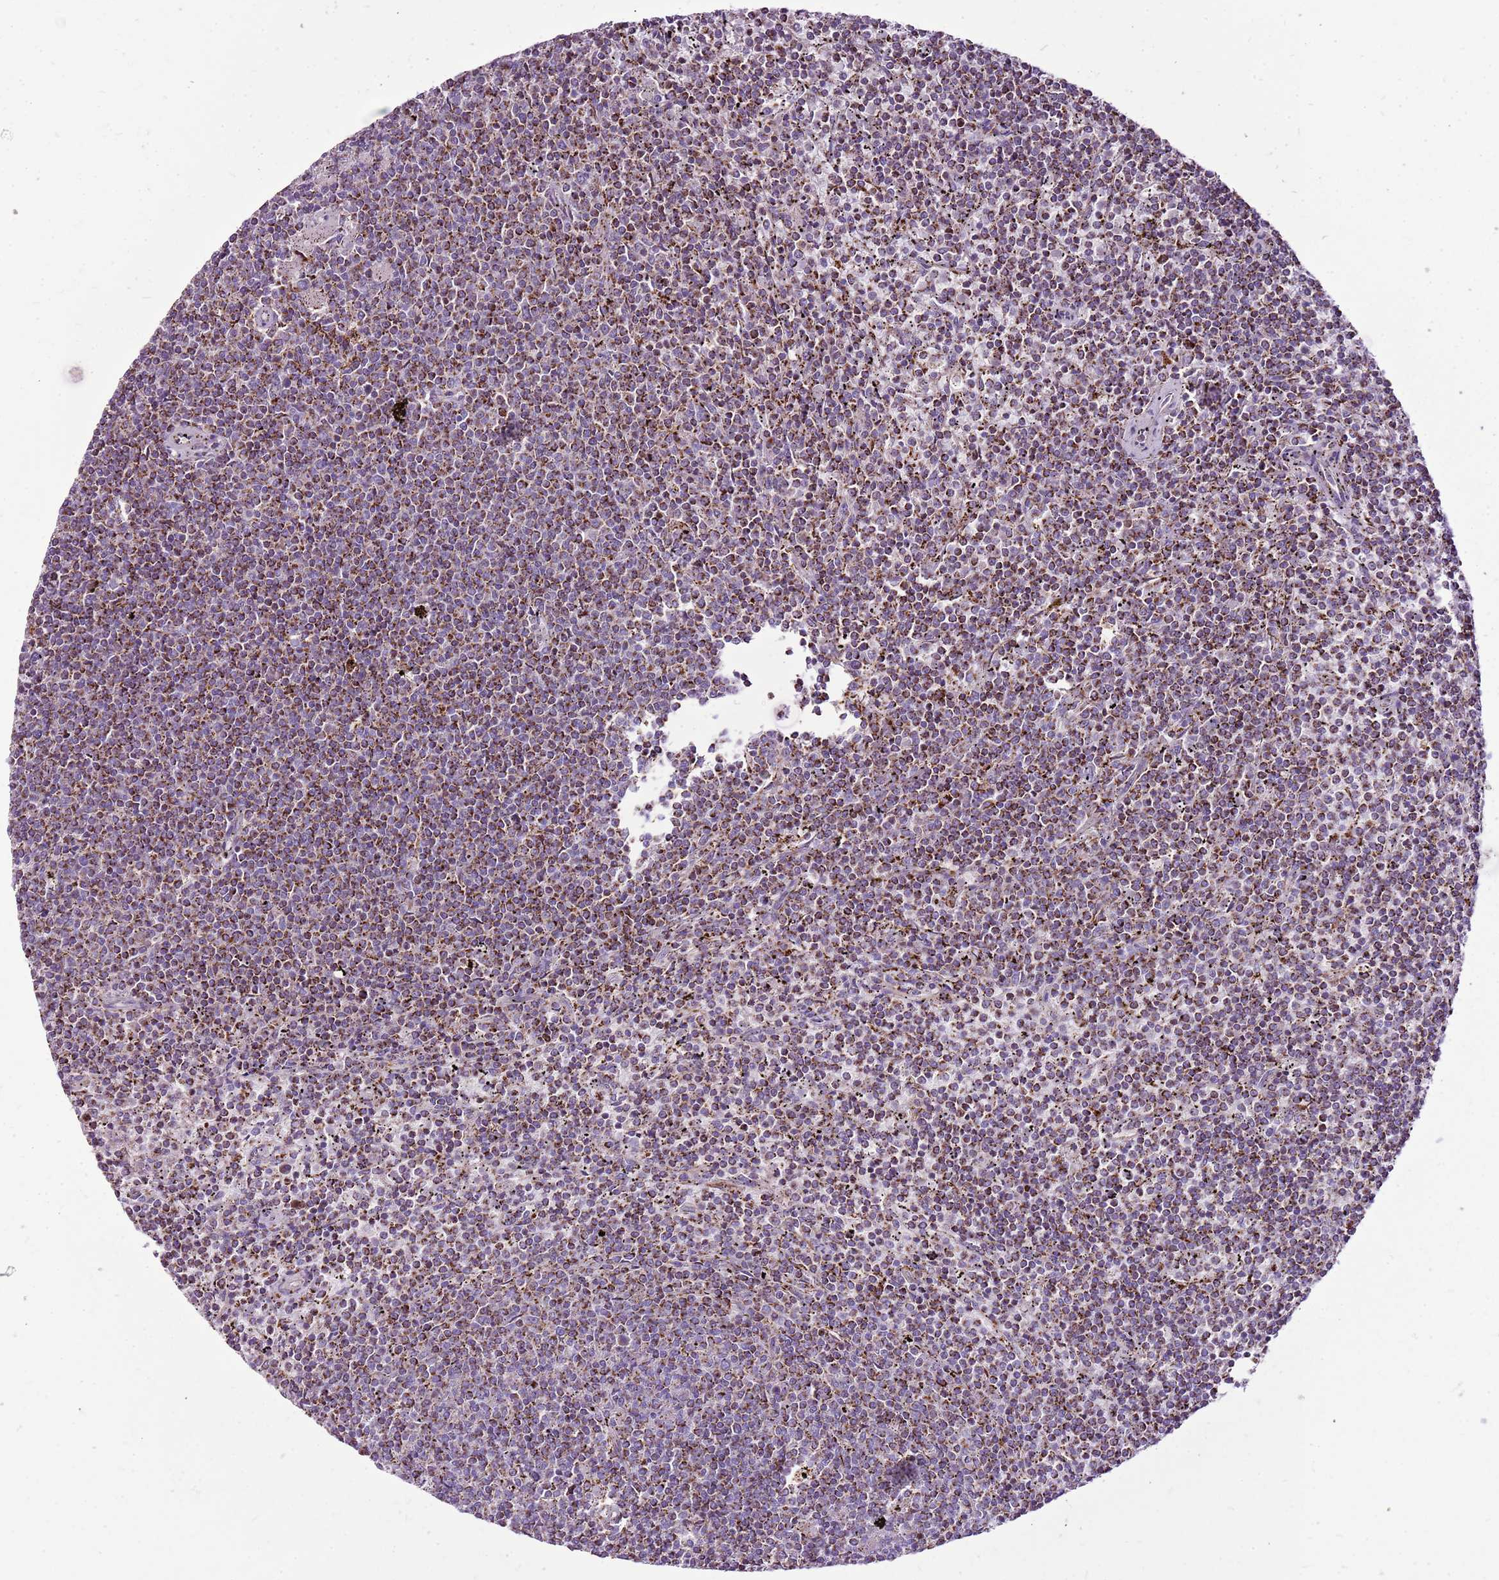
{"staining": {"intensity": "moderate", "quantity": ">75%", "location": "cytoplasmic/membranous"}, "tissue": "lymphoma", "cell_type": "Tumor cells", "image_type": "cancer", "snomed": [{"axis": "morphology", "description": "Malignant lymphoma, non-Hodgkin's type, Low grade"}, {"axis": "topography", "description": "Spleen"}], "caption": "Low-grade malignant lymphoma, non-Hodgkin's type tissue demonstrates moderate cytoplasmic/membranous expression in about >75% of tumor cells, visualized by immunohistochemistry.", "gene": "GCDH", "patient": {"sex": "female", "age": 50}}